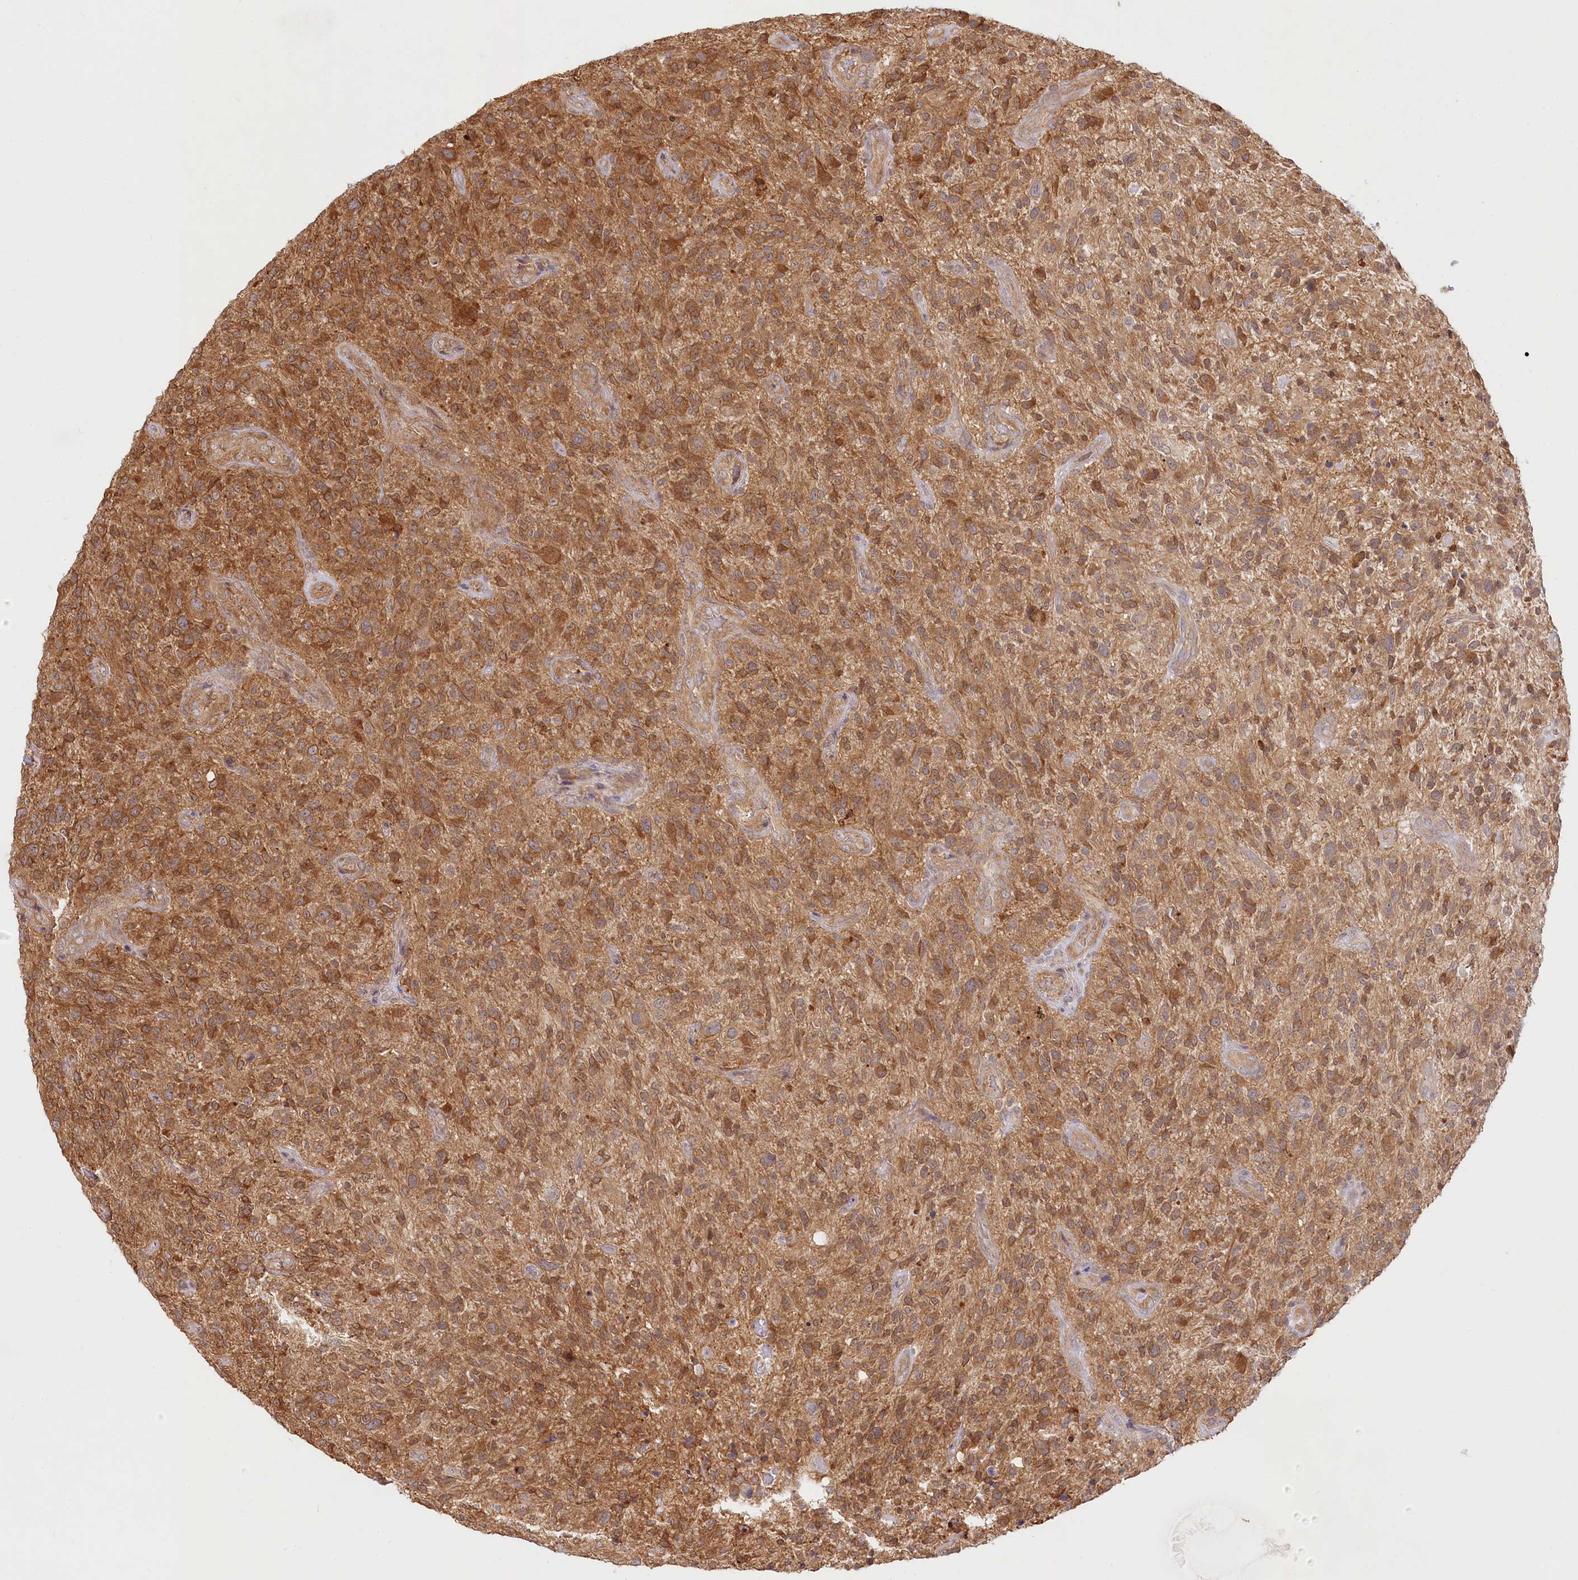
{"staining": {"intensity": "moderate", "quantity": ">75%", "location": "cytoplasmic/membranous"}, "tissue": "glioma", "cell_type": "Tumor cells", "image_type": "cancer", "snomed": [{"axis": "morphology", "description": "Glioma, malignant, High grade"}, {"axis": "topography", "description": "Brain"}], "caption": "Protein expression analysis of human glioma reveals moderate cytoplasmic/membranous positivity in about >75% of tumor cells. (Brightfield microscopy of DAB IHC at high magnification).", "gene": "INPP4B", "patient": {"sex": "male", "age": 47}}